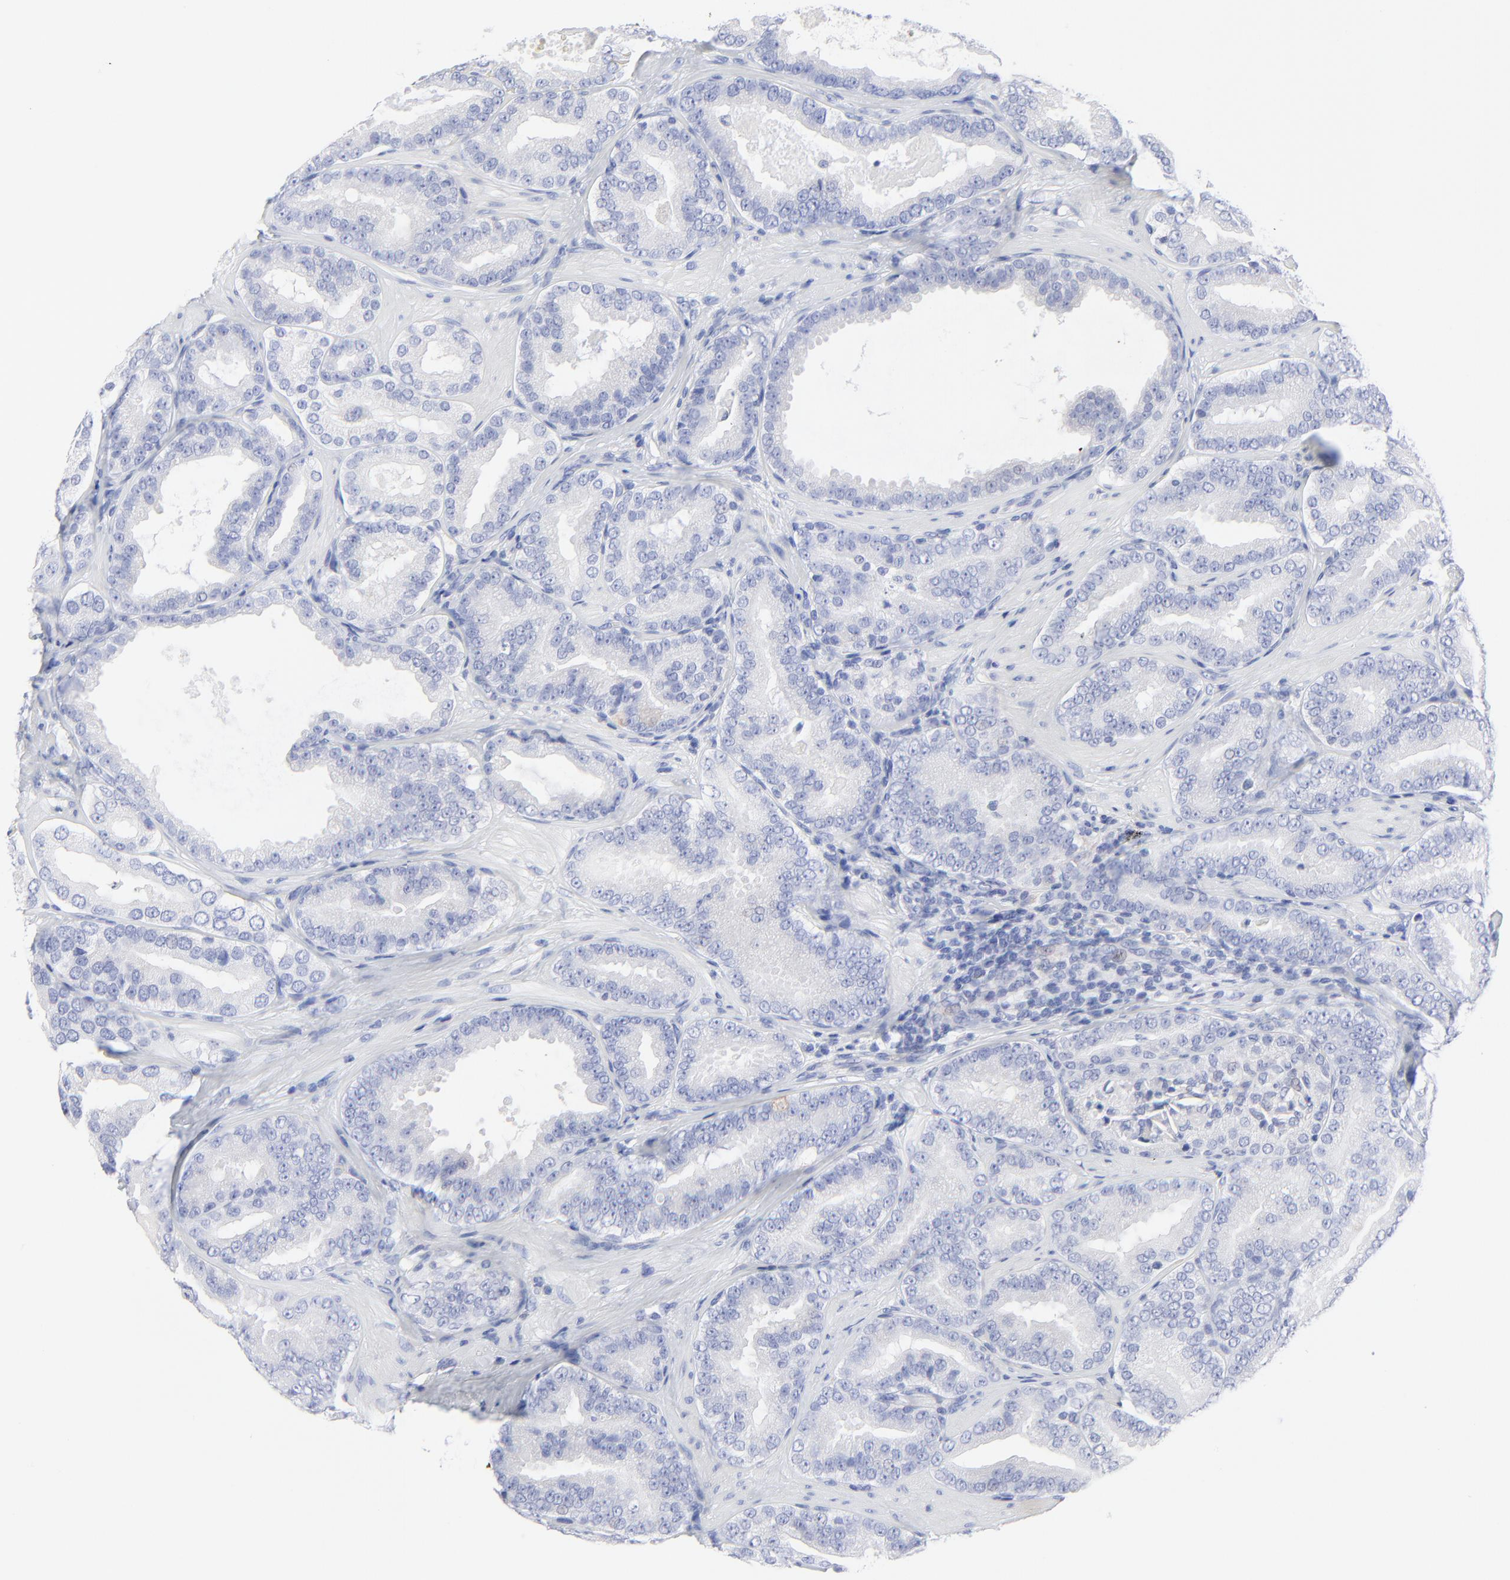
{"staining": {"intensity": "negative", "quantity": "none", "location": "none"}, "tissue": "prostate cancer", "cell_type": "Tumor cells", "image_type": "cancer", "snomed": [{"axis": "morphology", "description": "Adenocarcinoma, Low grade"}, {"axis": "topography", "description": "Prostate"}], "caption": "Adenocarcinoma (low-grade) (prostate) stained for a protein using immunohistochemistry (IHC) exhibits no positivity tumor cells.", "gene": "PSD3", "patient": {"sex": "male", "age": 59}}